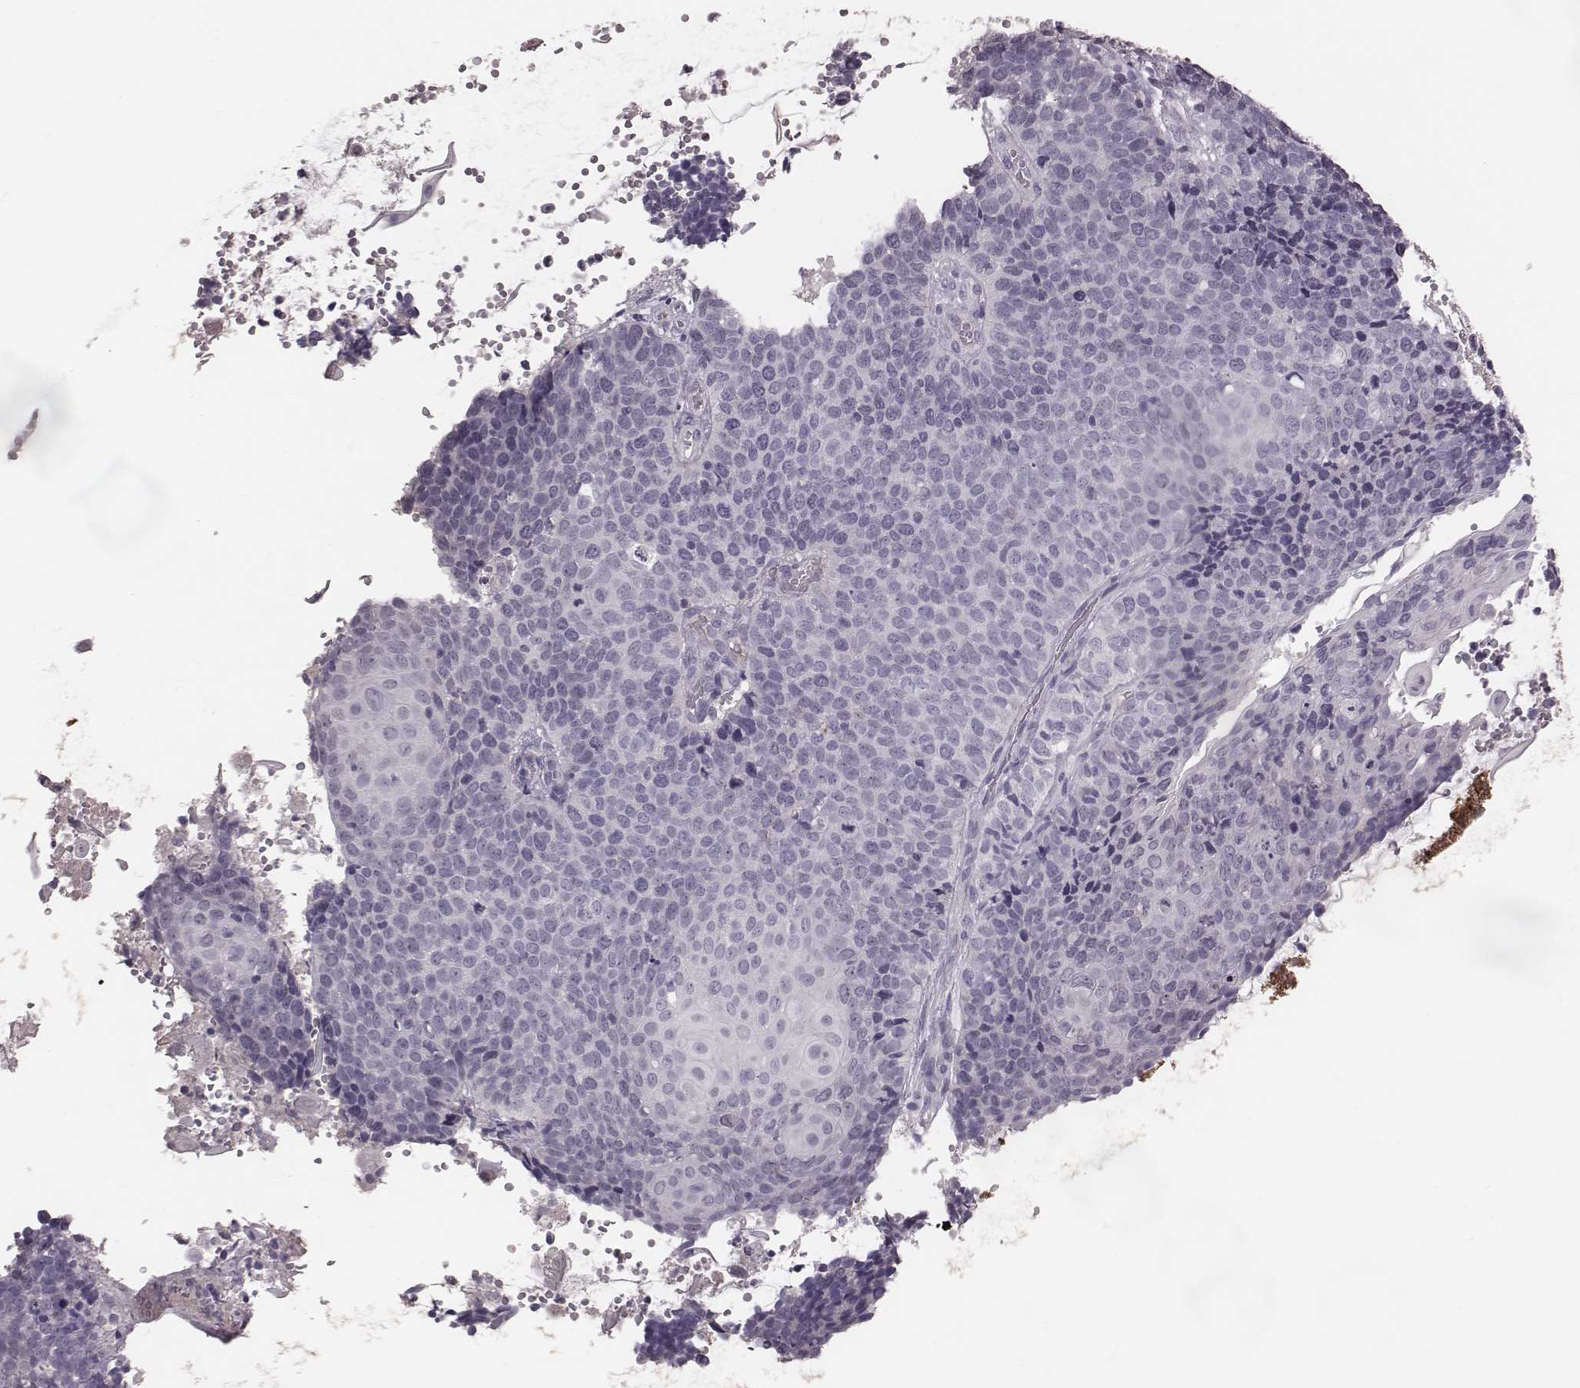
{"staining": {"intensity": "negative", "quantity": "none", "location": "none"}, "tissue": "cervical cancer", "cell_type": "Tumor cells", "image_type": "cancer", "snomed": [{"axis": "morphology", "description": "Squamous cell carcinoma, NOS"}, {"axis": "topography", "description": "Cervix"}], "caption": "Immunohistochemistry micrograph of neoplastic tissue: cervical cancer (squamous cell carcinoma) stained with DAB demonstrates no significant protein positivity in tumor cells.", "gene": "CFTR", "patient": {"sex": "female", "age": 39}}